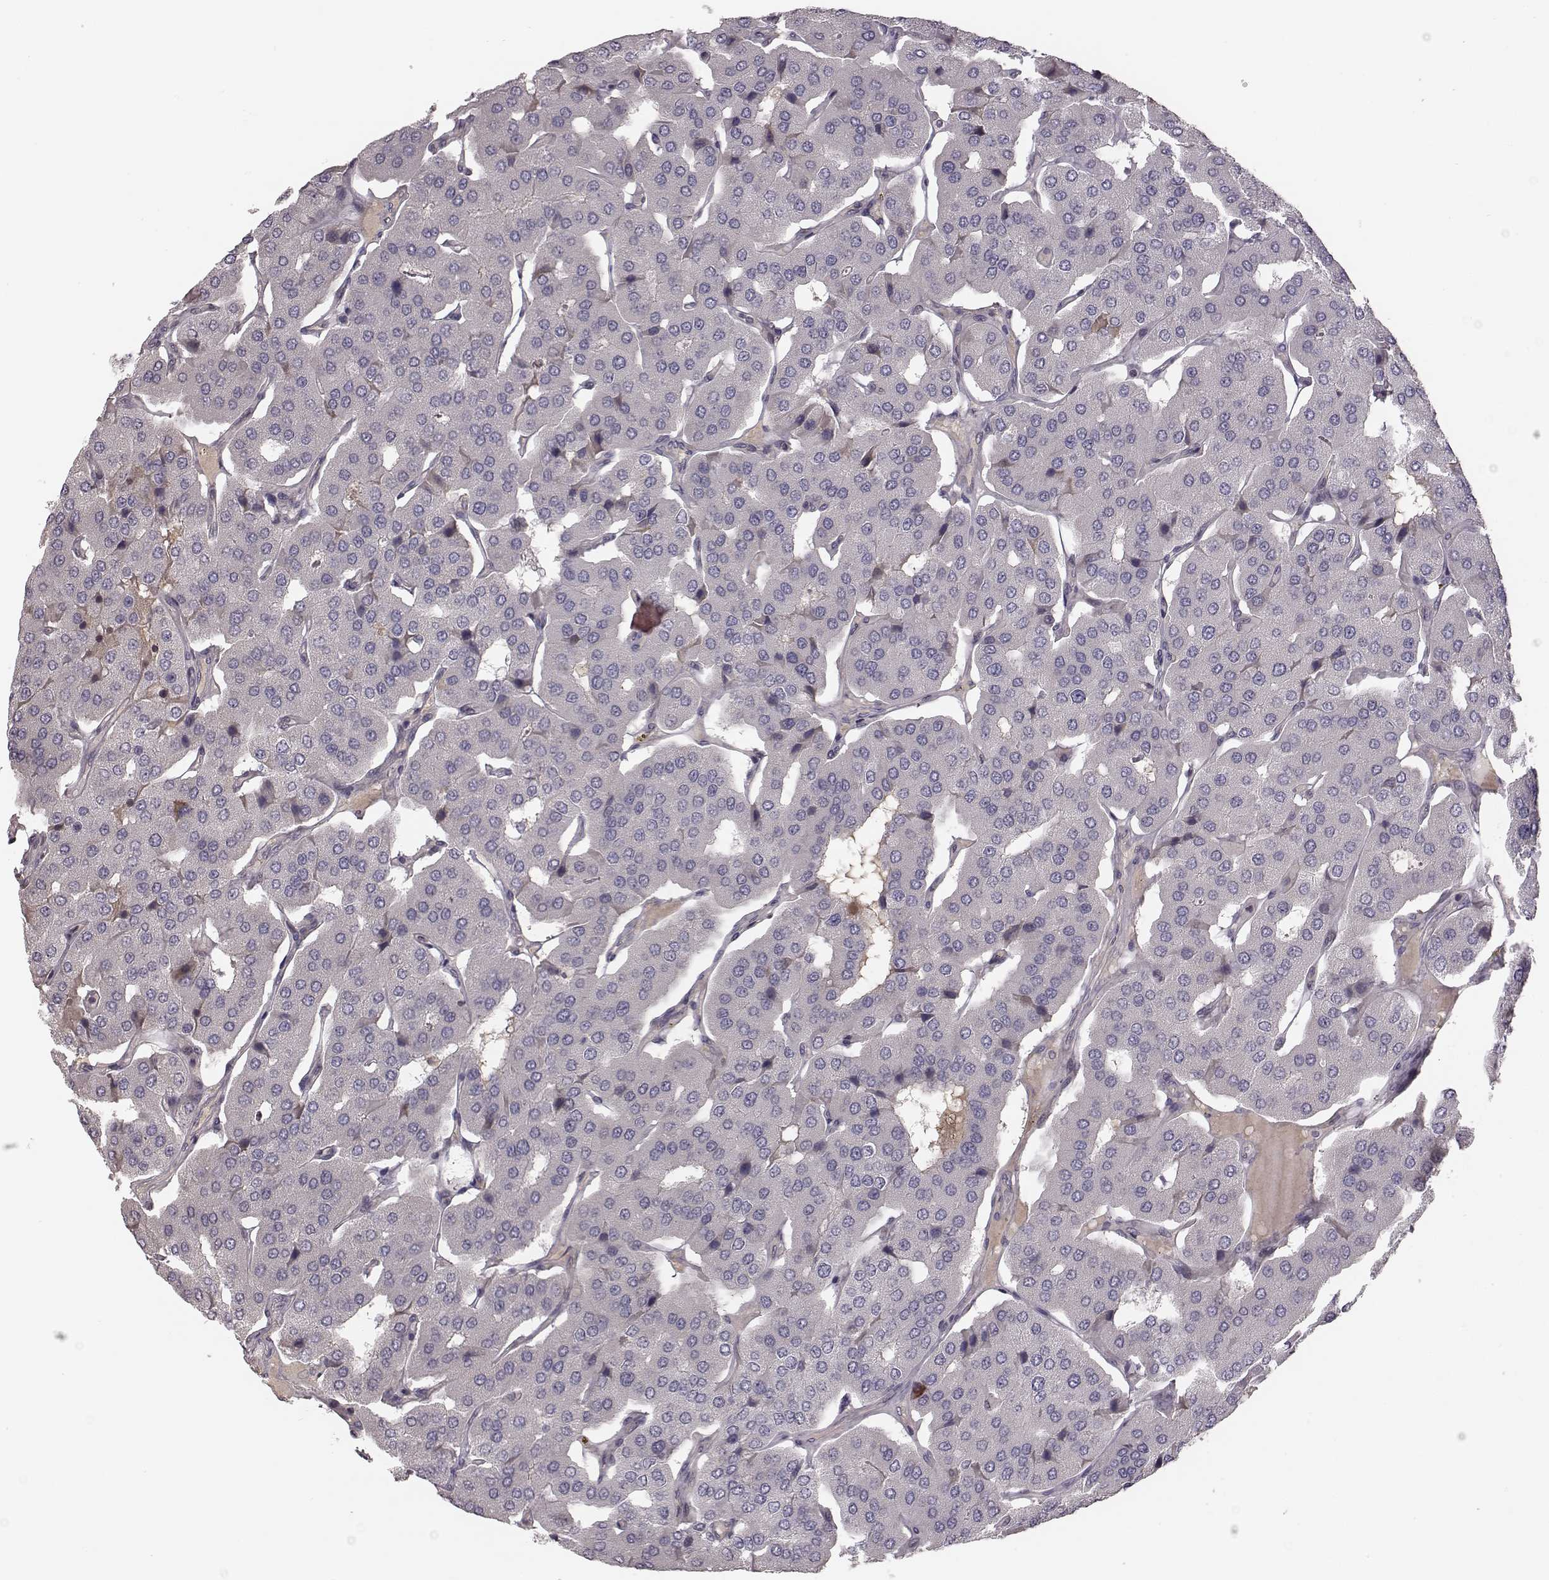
{"staining": {"intensity": "negative", "quantity": "none", "location": "none"}, "tissue": "parathyroid gland", "cell_type": "Glandular cells", "image_type": "normal", "snomed": [{"axis": "morphology", "description": "Normal tissue, NOS"}, {"axis": "morphology", "description": "Adenoma, NOS"}, {"axis": "topography", "description": "Parathyroid gland"}], "caption": "This is an immunohistochemistry (IHC) image of normal human parathyroid gland. There is no positivity in glandular cells.", "gene": "TLX3", "patient": {"sex": "female", "age": 86}}